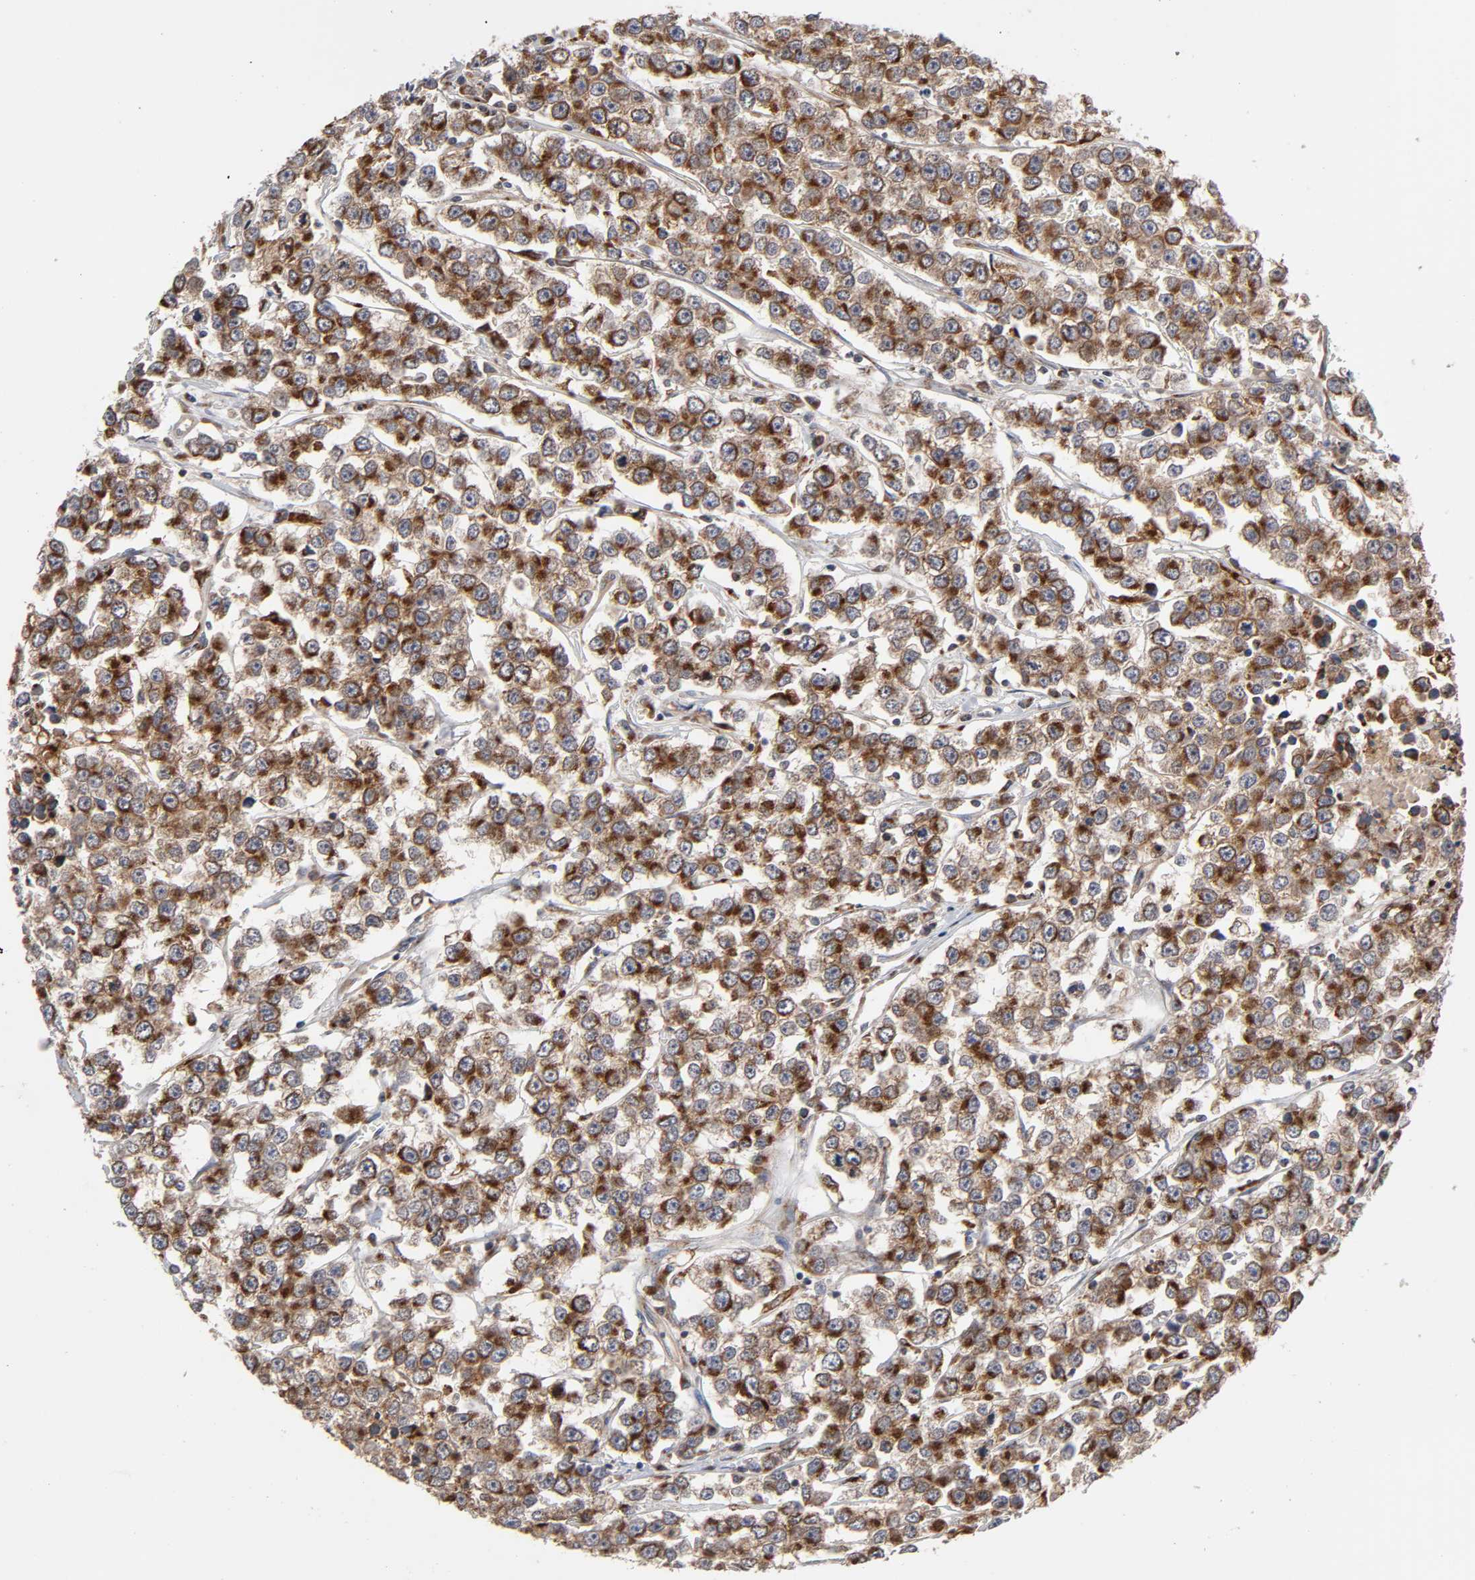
{"staining": {"intensity": "moderate", "quantity": ">75%", "location": "cytoplasmic/membranous"}, "tissue": "testis cancer", "cell_type": "Tumor cells", "image_type": "cancer", "snomed": [{"axis": "morphology", "description": "Seminoma, NOS"}, {"axis": "morphology", "description": "Carcinoma, Embryonal, NOS"}, {"axis": "topography", "description": "Testis"}], "caption": "Testis cancer (embryonal carcinoma) tissue exhibits moderate cytoplasmic/membranous expression in approximately >75% of tumor cells (Stains: DAB (3,3'-diaminobenzidine) in brown, nuclei in blue, Microscopy: brightfield microscopy at high magnification).", "gene": "GNPTG", "patient": {"sex": "male", "age": 52}}